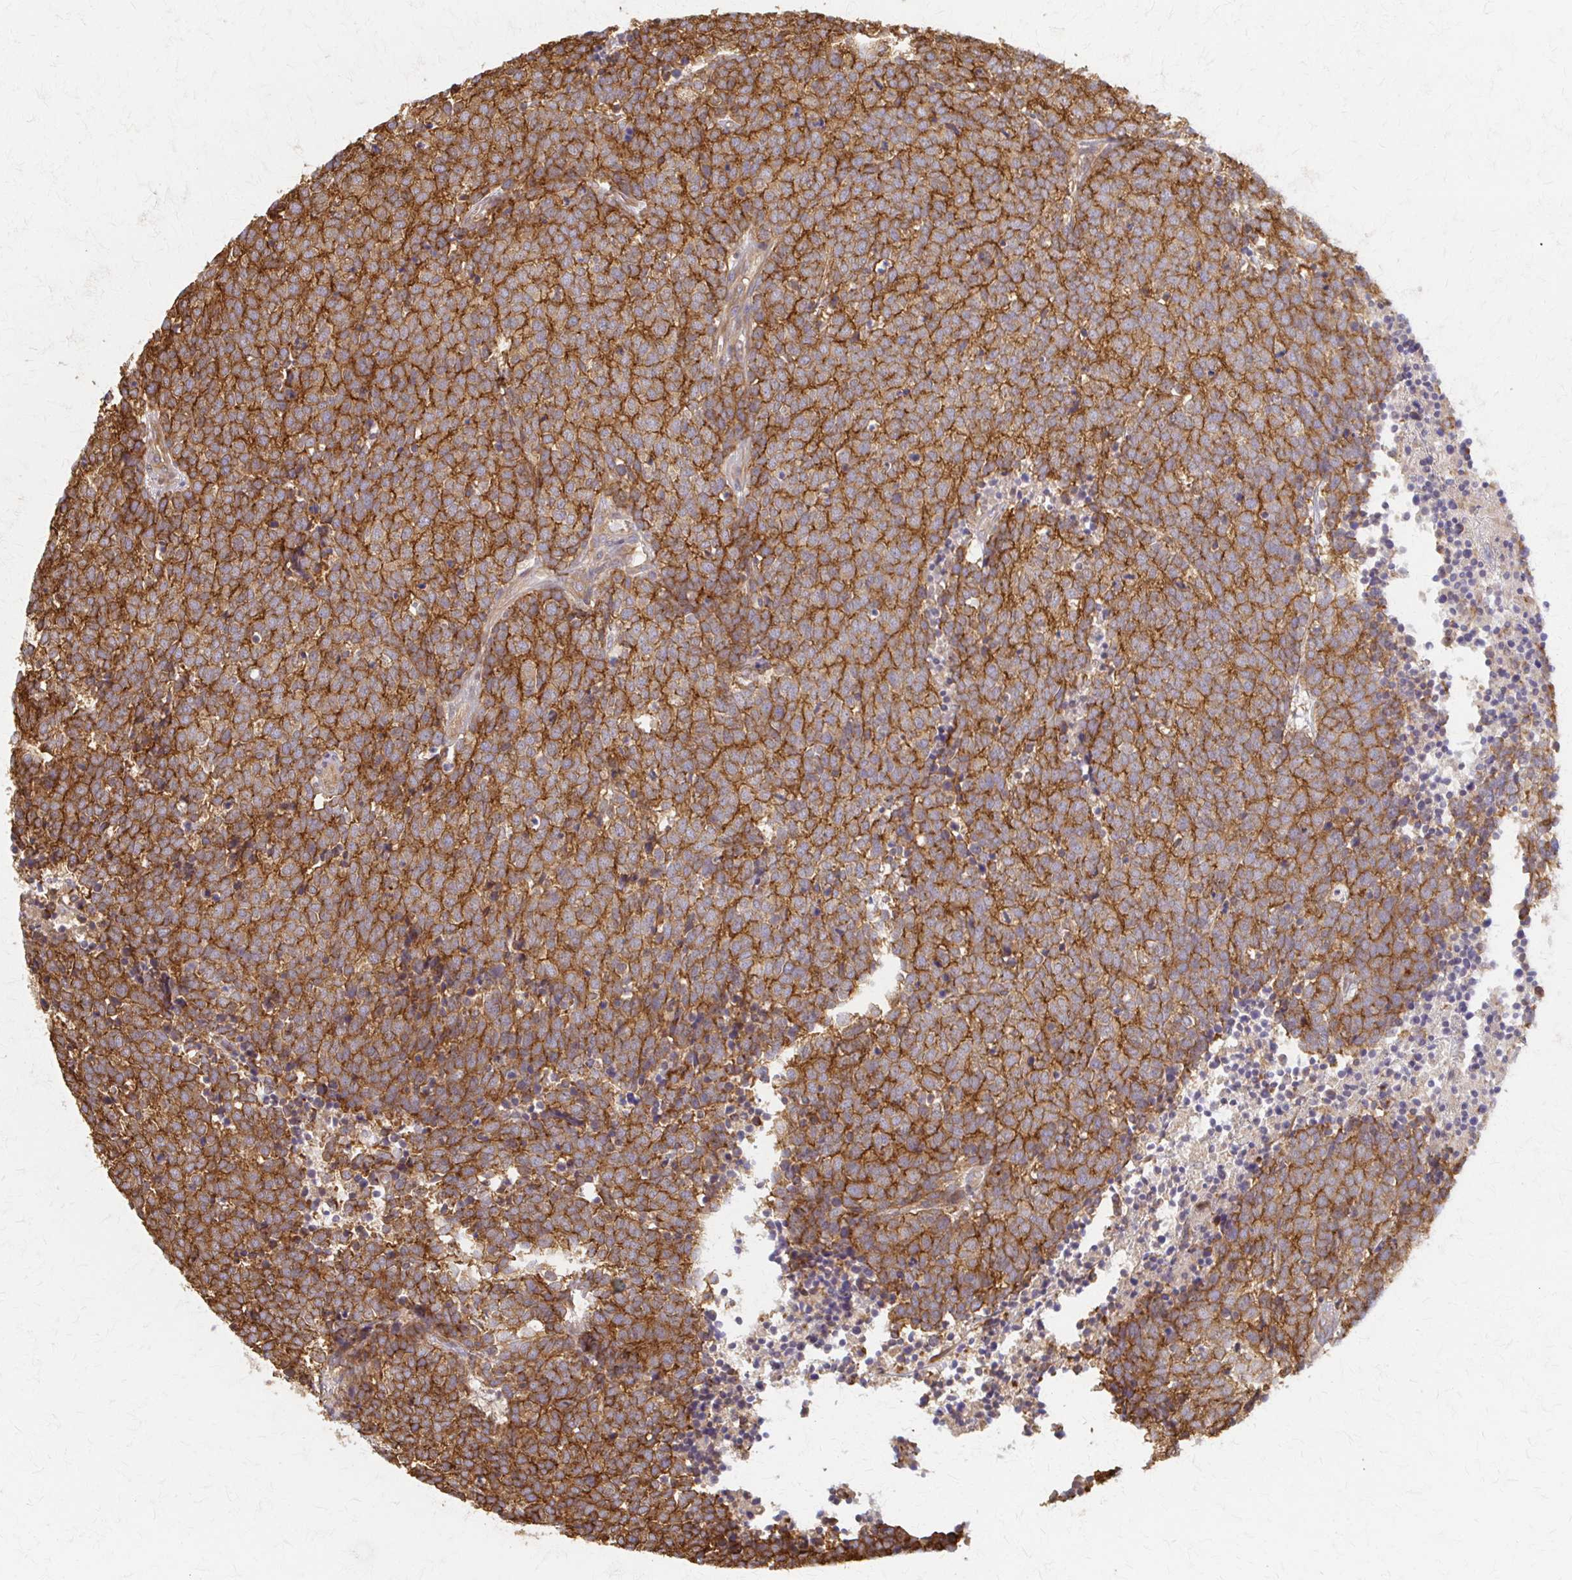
{"staining": {"intensity": "strong", "quantity": ">75%", "location": "cytoplasmic/membranous"}, "tissue": "carcinoid", "cell_type": "Tumor cells", "image_type": "cancer", "snomed": [{"axis": "morphology", "description": "Carcinoid, malignant, NOS"}, {"axis": "topography", "description": "Skin"}], "caption": "About >75% of tumor cells in human carcinoid (malignant) demonstrate strong cytoplasmic/membranous protein expression as visualized by brown immunohistochemical staining.", "gene": "ARHGAP35", "patient": {"sex": "female", "age": 79}}